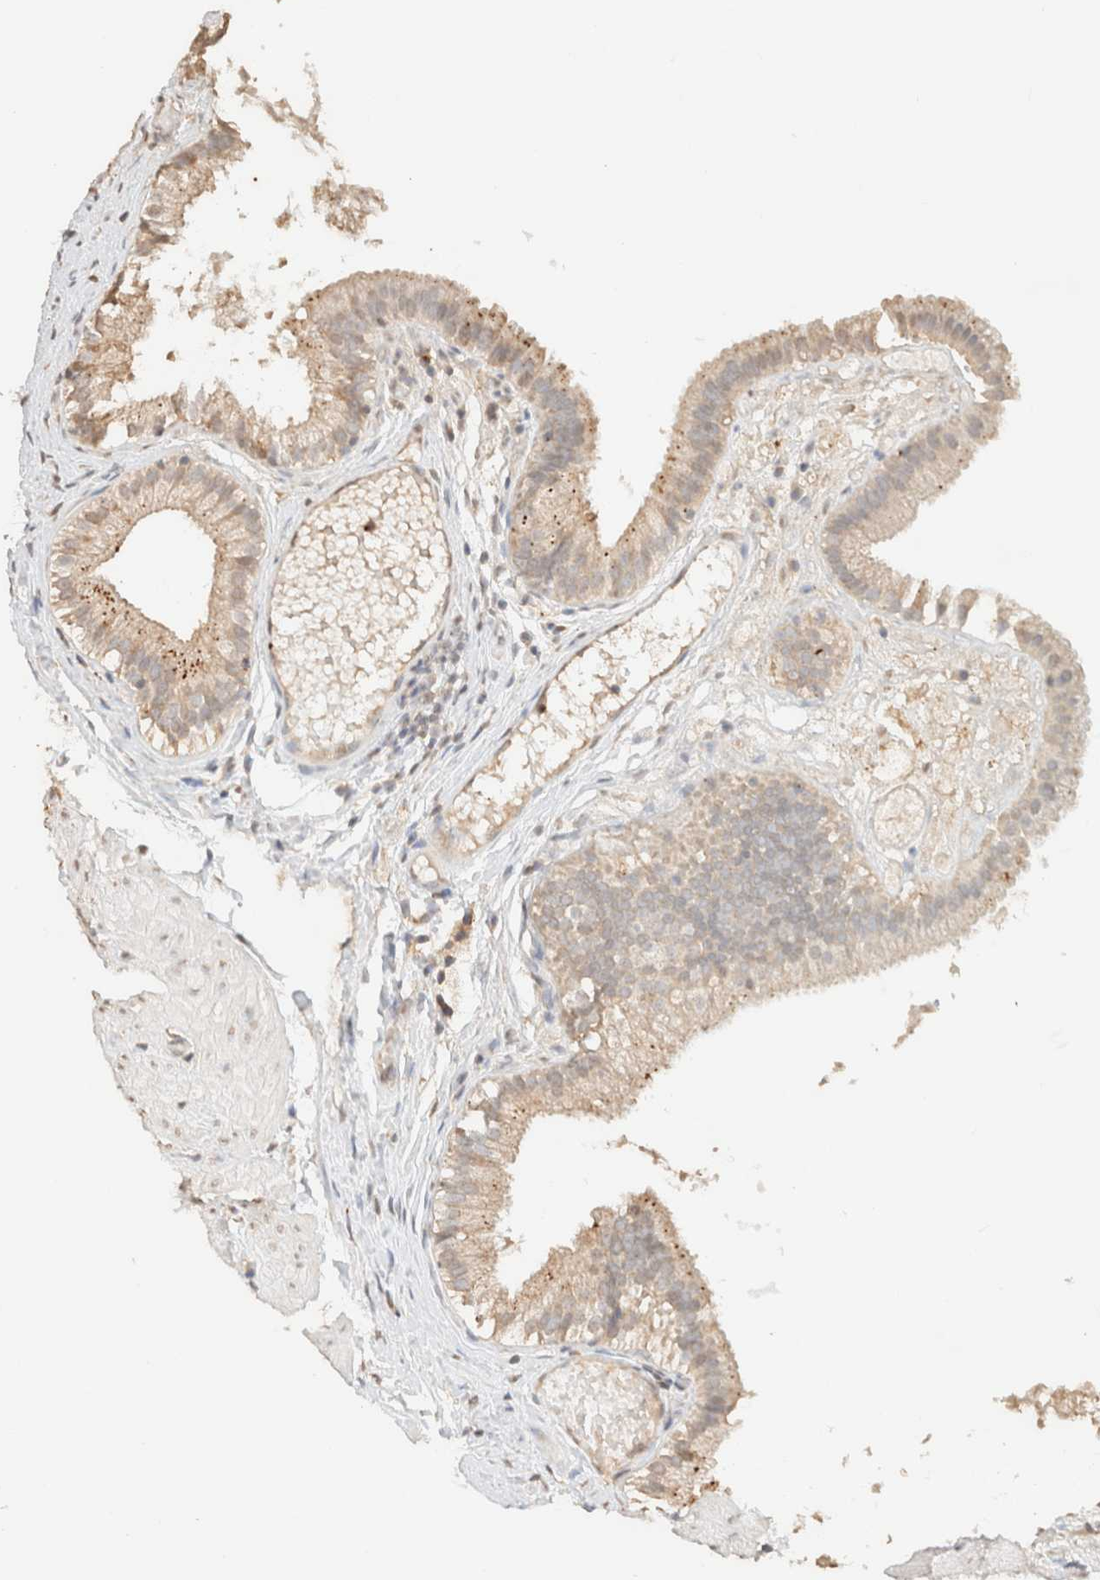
{"staining": {"intensity": "strong", "quantity": "25%-75%", "location": "cytoplasmic/membranous"}, "tissue": "gallbladder", "cell_type": "Glandular cells", "image_type": "normal", "snomed": [{"axis": "morphology", "description": "Normal tissue, NOS"}, {"axis": "topography", "description": "Gallbladder"}], "caption": "Protein positivity by immunohistochemistry displays strong cytoplasmic/membranous staining in approximately 25%-75% of glandular cells in normal gallbladder. (Brightfield microscopy of DAB IHC at high magnification).", "gene": "CTSC", "patient": {"sex": "female", "age": 26}}